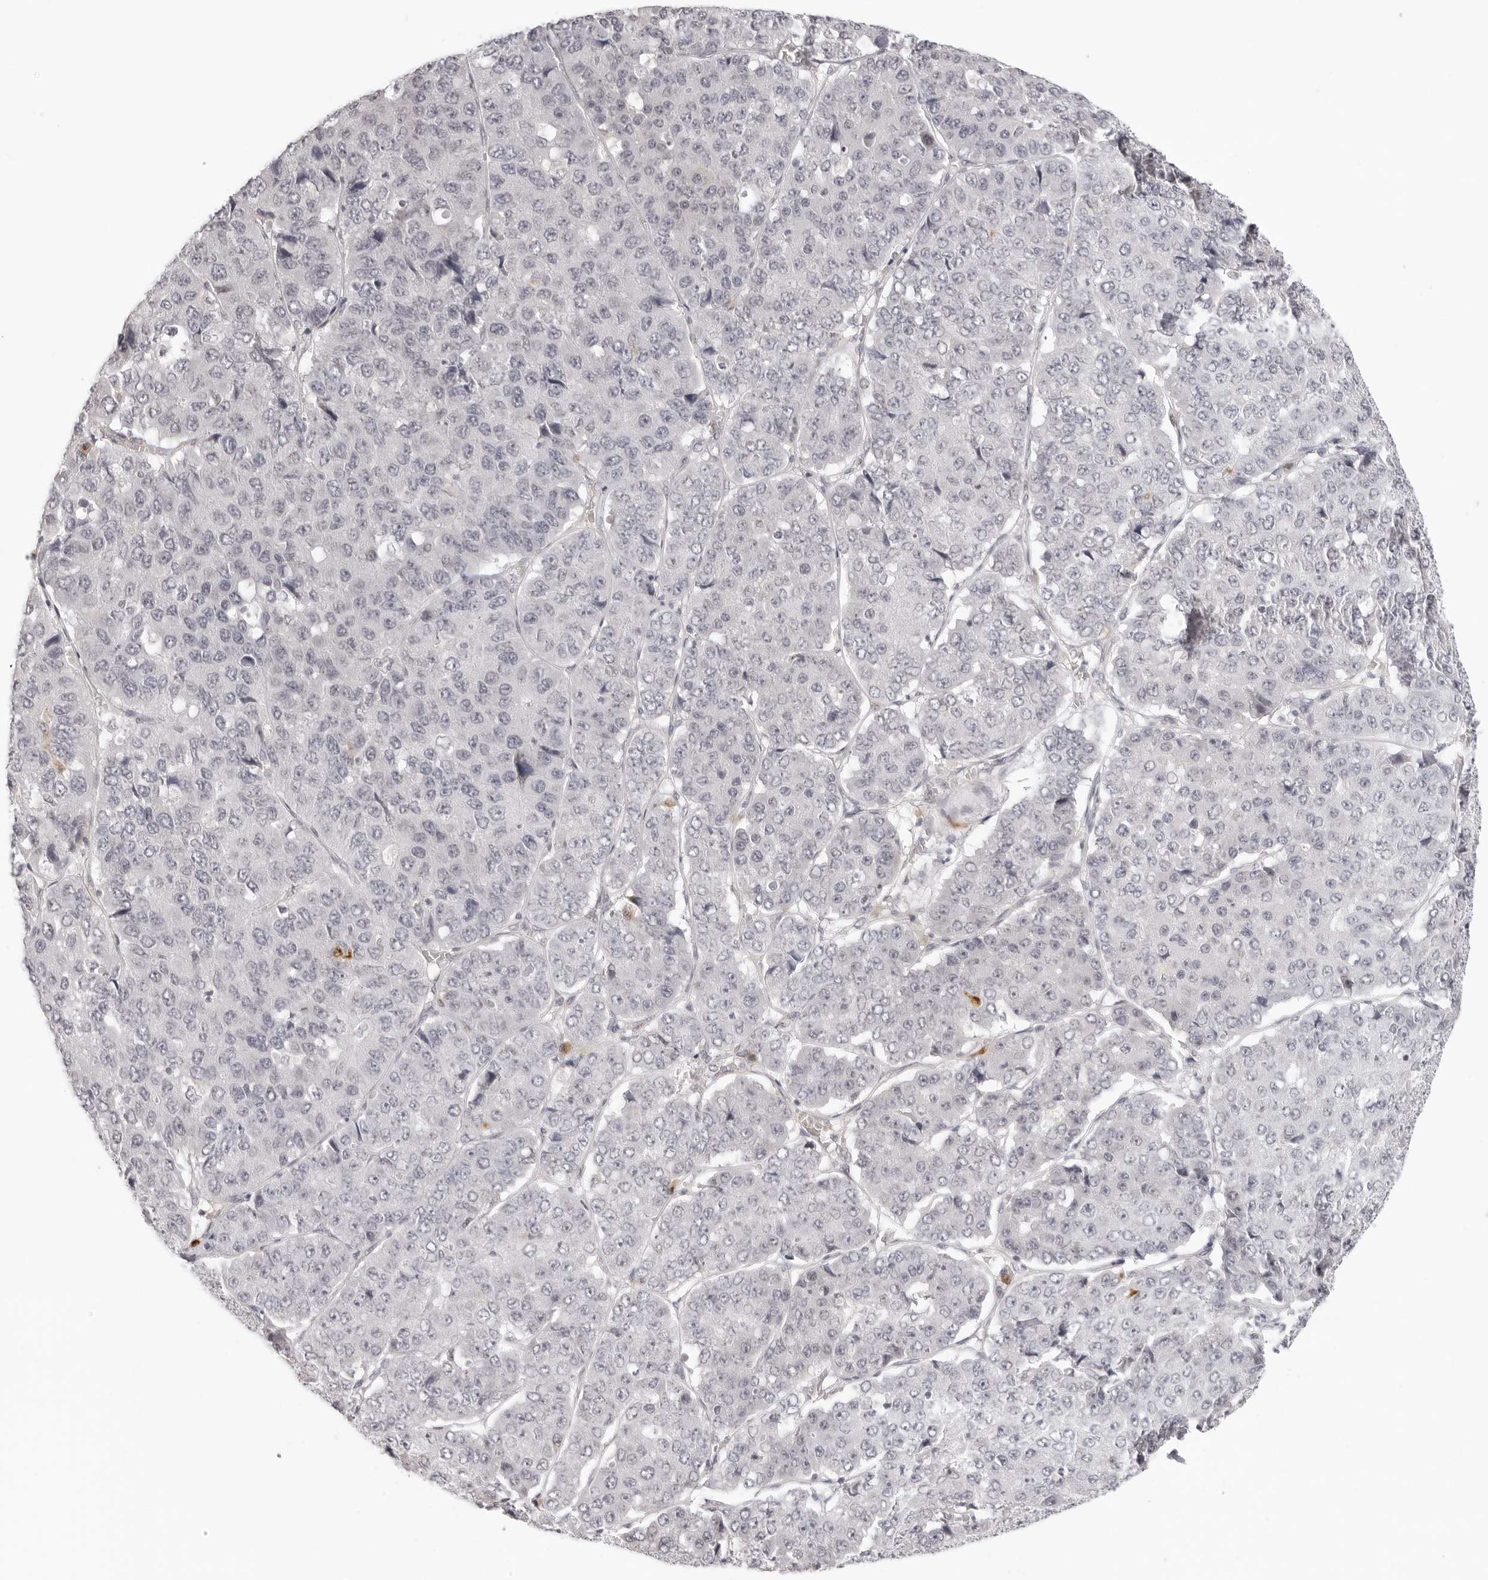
{"staining": {"intensity": "negative", "quantity": "none", "location": "none"}, "tissue": "pancreatic cancer", "cell_type": "Tumor cells", "image_type": "cancer", "snomed": [{"axis": "morphology", "description": "Adenocarcinoma, NOS"}, {"axis": "topography", "description": "Pancreas"}], "caption": "DAB immunohistochemical staining of human adenocarcinoma (pancreatic) exhibits no significant expression in tumor cells.", "gene": "STRADB", "patient": {"sex": "male", "age": 50}}